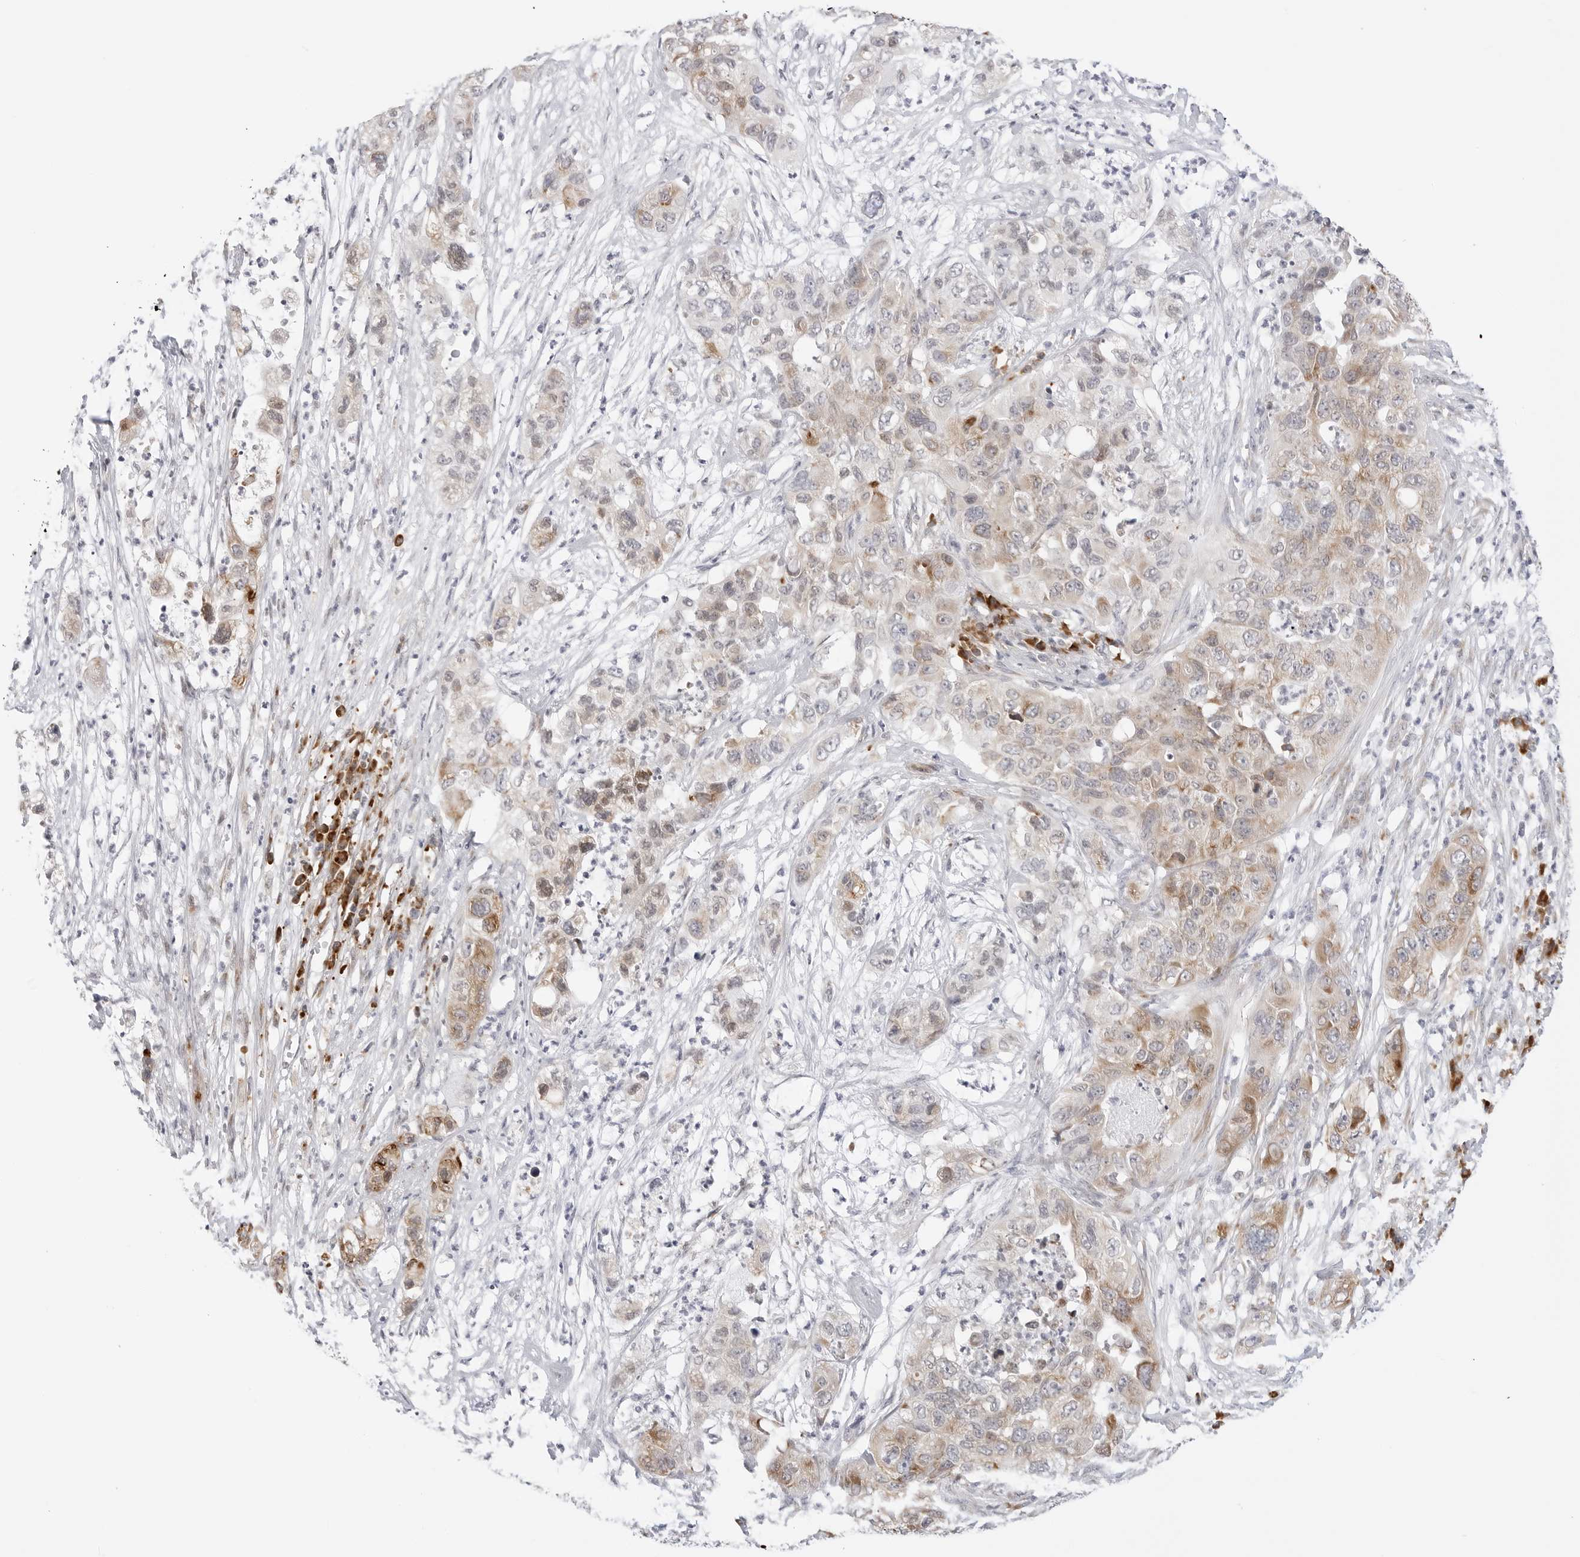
{"staining": {"intensity": "weak", "quantity": ">75%", "location": "cytoplasmic/membranous"}, "tissue": "pancreatic cancer", "cell_type": "Tumor cells", "image_type": "cancer", "snomed": [{"axis": "morphology", "description": "Adenocarcinoma, NOS"}, {"axis": "topography", "description": "Pancreas"}], "caption": "Weak cytoplasmic/membranous expression for a protein is seen in about >75% of tumor cells of pancreatic cancer (adenocarcinoma) using IHC.", "gene": "RPN1", "patient": {"sex": "female", "age": 78}}